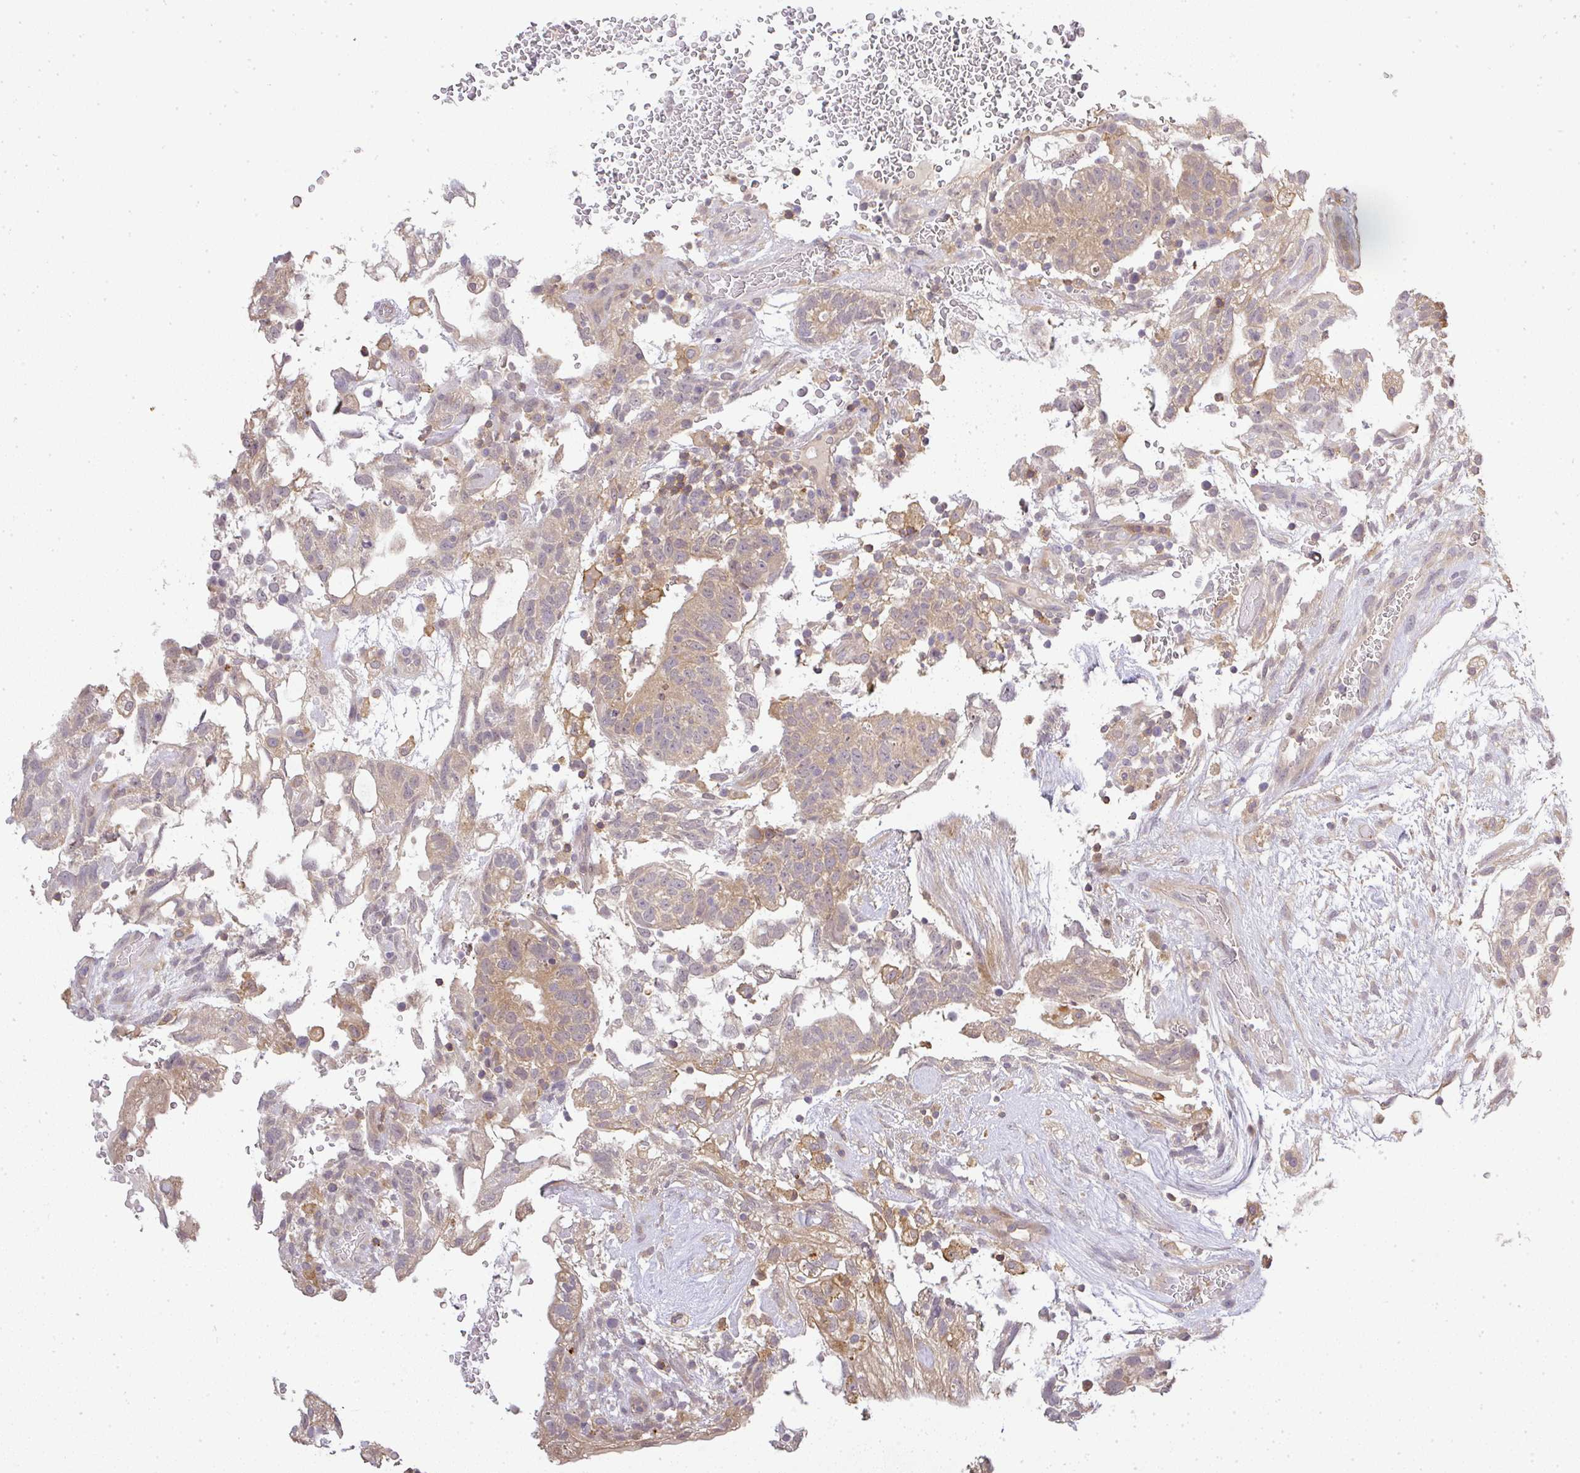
{"staining": {"intensity": "weak", "quantity": "25%-75%", "location": "cytoplasmic/membranous"}, "tissue": "testis cancer", "cell_type": "Tumor cells", "image_type": "cancer", "snomed": [{"axis": "morphology", "description": "Carcinoma, Embryonal, NOS"}, {"axis": "topography", "description": "Testis"}], "caption": "Human embryonal carcinoma (testis) stained with a brown dye displays weak cytoplasmic/membranous positive expression in about 25%-75% of tumor cells.", "gene": "FAM153A", "patient": {"sex": "male", "age": 32}}